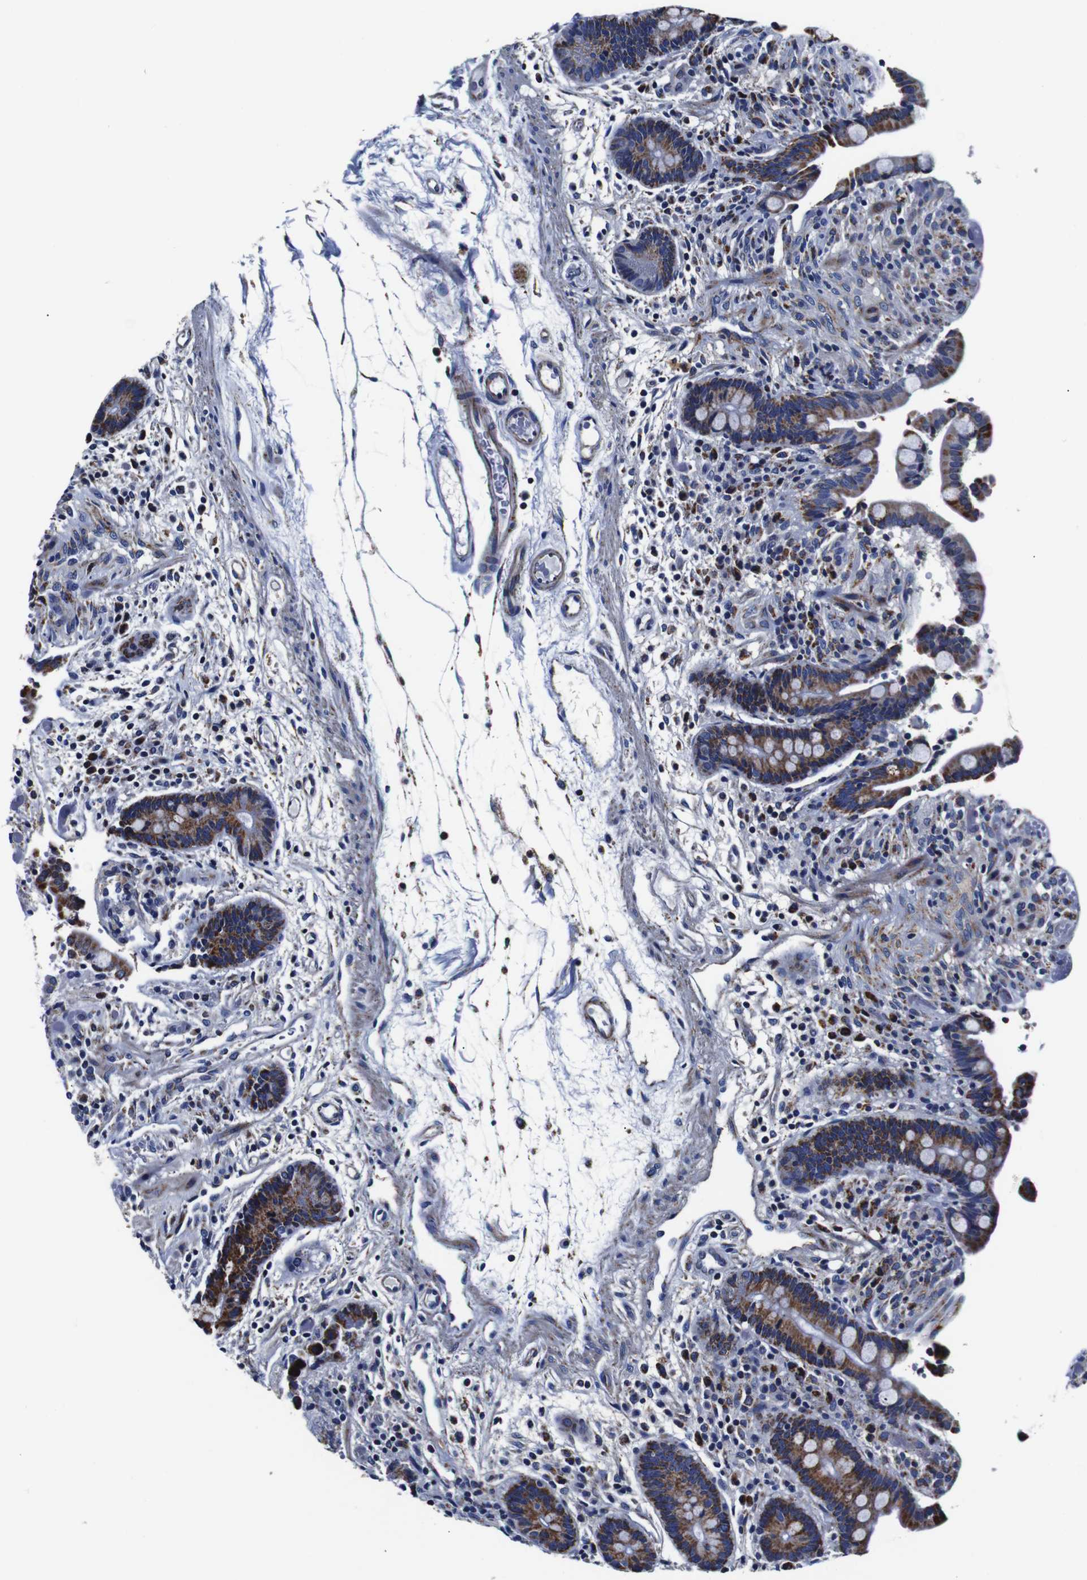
{"staining": {"intensity": "weak", "quantity": "25%-75%", "location": "cytoplasmic/membranous"}, "tissue": "colon", "cell_type": "Endothelial cells", "image_type": "normal", "snomed": [{"axis": "morphology", "description": "Normal tissue, NOS"}, {"axis": "topography", "description": "Colon"}], "caption": "Colon stained with DAB (3,3'-diaminobenzidine) IHC displays low levels of weak cytoplasmic/membranous expression in about 25%-75% of endothelial cells. (DAB IHC with brightfield microscopy, high magnification).", "gene": "FKBP9", "patient": {"sex": "male", "age": 73}}